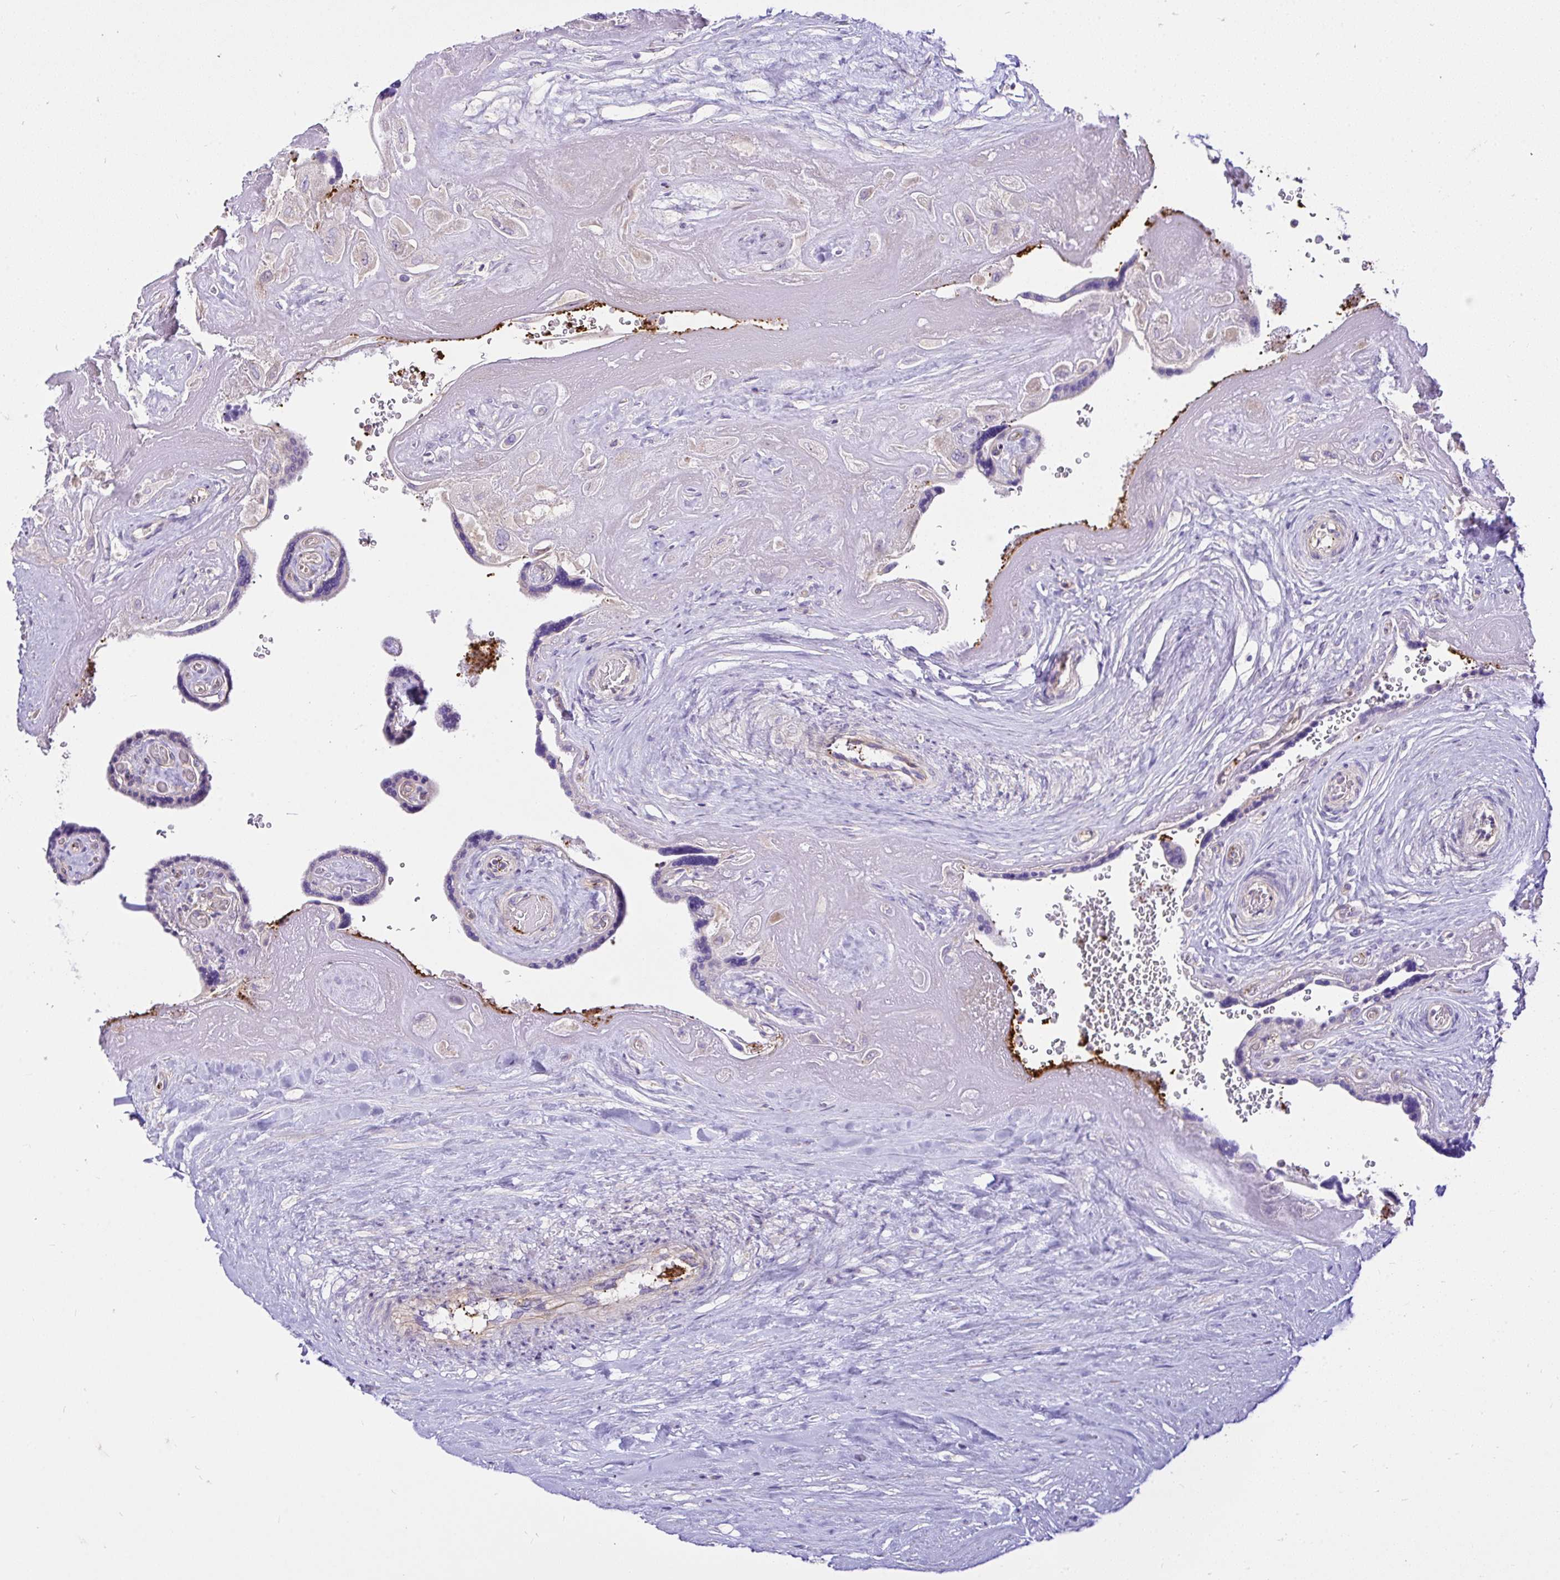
{"staining": {"intensity": "negative", "quantity": "none", "location": "none"}, "tissue": "placenta", "cell_type": "Decidual cells", "image_type": "normal", "snomed": [{"axis": "morphology", "description": "Normal tissue, NOS"}, {"axis": "topography", "description": "Placenta"}], "caption": "High power microscopy photomicrograph of an immunohistochemistry (IHC) micrograph of benign placenta, revealing no significant expression in decidual cells.", "gene": "CCDC142", "patient": {"sex": "female", "age": 32}}